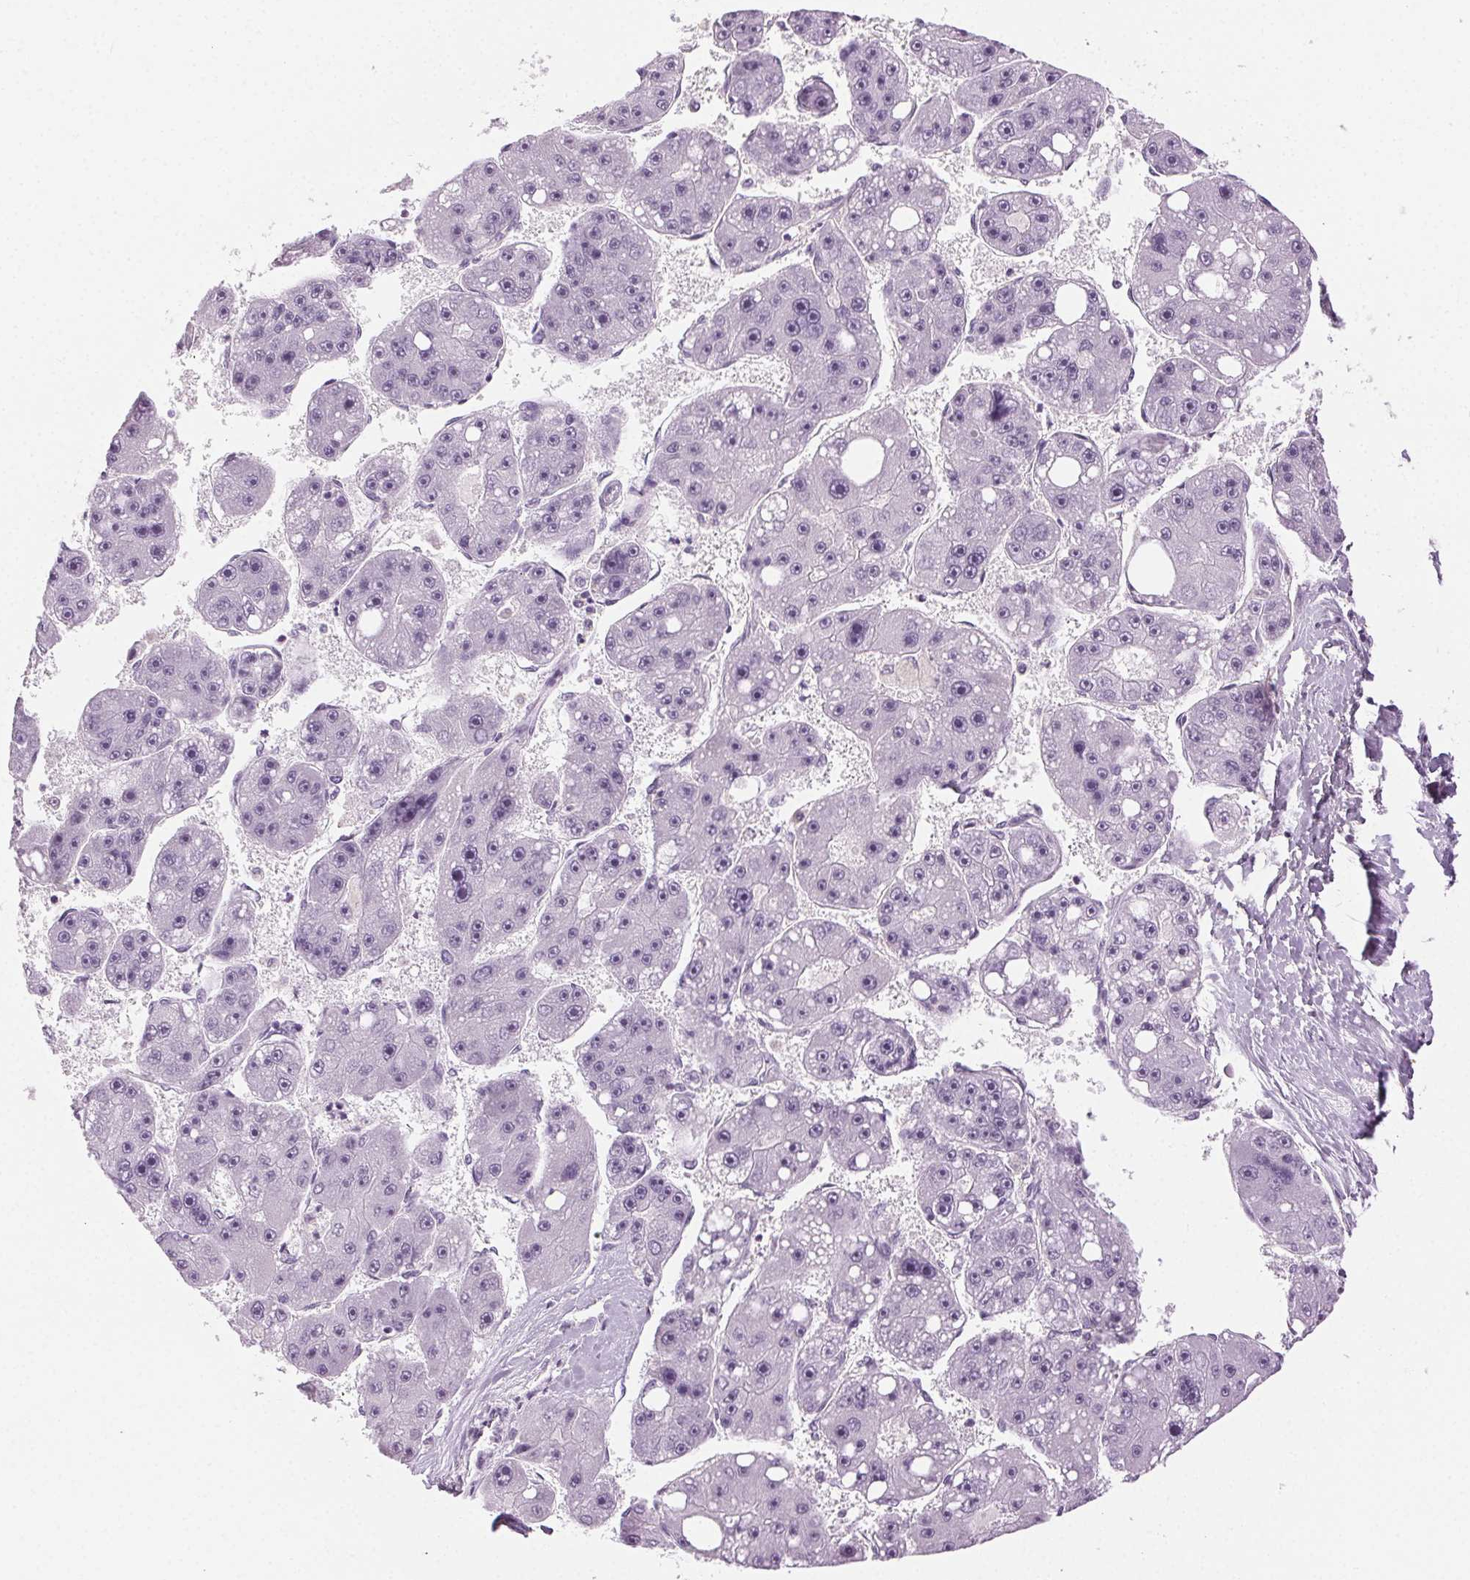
{"staining": {"intensity": "negative", "quantity": "none", "location": "none"}, "tissue": "liver cancer", "cell_type": "Tumor cells", "image_type": "cancer", "snomed": [{"axis": "morphology", "description": "Carcinoma, Hepatocellular, NOS"}, {"axis": "topography", "description": "Liver"}], "caption": "An image of human liver cancer (hepatocellular carcinoma) is negative for staining in tumor cells.", "gene": "AIF1L", "patient": {"sex": "female", "age": 61}}